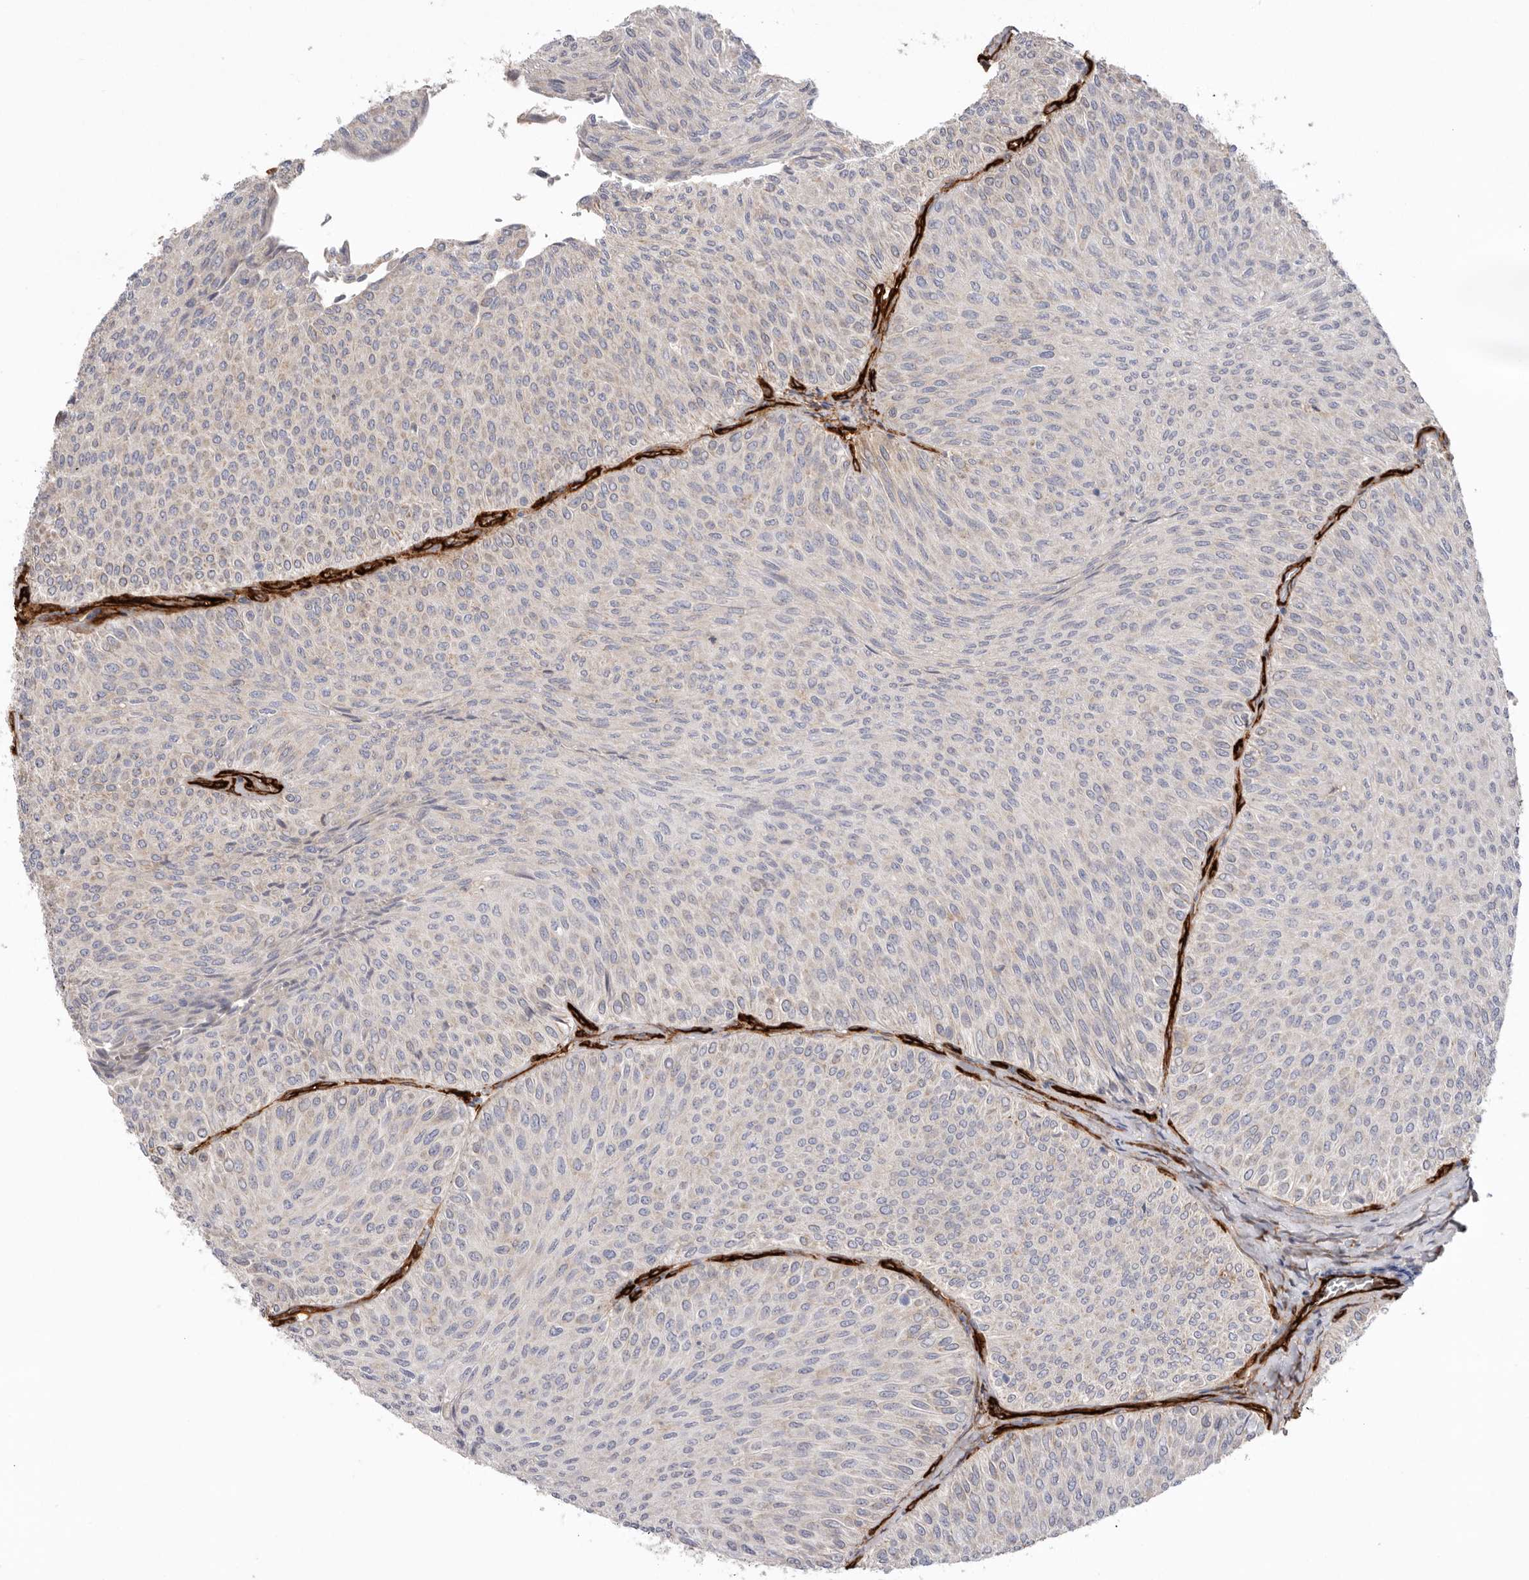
{"staining": {"intensity": "negative", "quantity": "none", "location": "none"}, "tissue": "urothelial cancer", "cell_type": "Tumor cells", "image_type": "cancer", "snomed": [{"axis": "morphology", "description": "Urothelial carcinoma, Low grade"}, {"axis": "topography", "description": "Urinary bladder"}], "caption": "The micrograph demonstrates no staining of tumor cells in urothelial carcinoma (low-grade).", "gene": "LRRC66", "patient": {"sex": "male", "age": 78}}